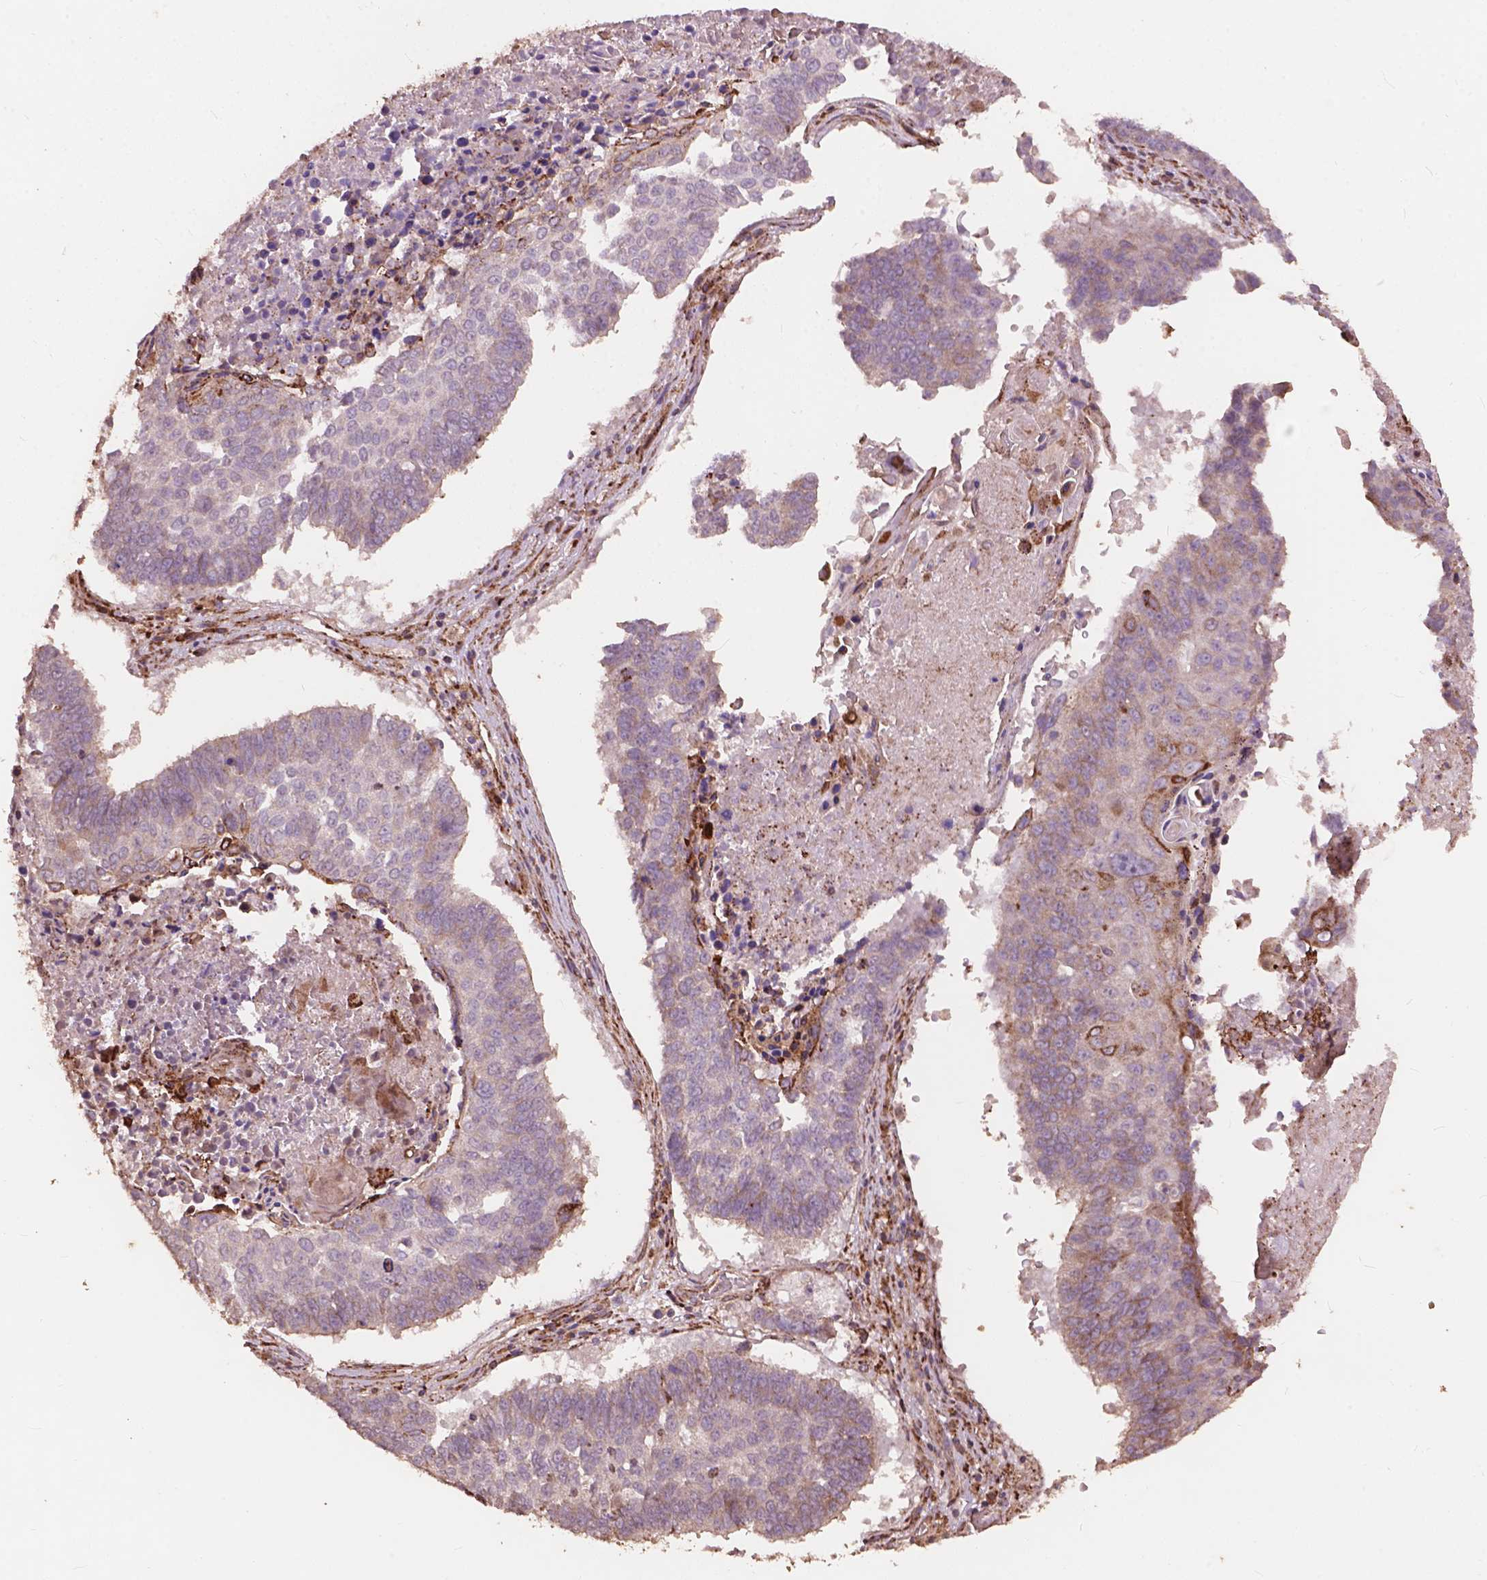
{"staining": {"intensity": "negative", "quantity": "none", "location": "none"}, "tissue": "lung cancer", "cell_type": "Tumor cells", "image_type": "cancer", "snomed": [{"axis": "morphology", "description": "Squamous cell carcinoma, NOS"}, {"axis": "topography", "description": "Lung"}], "caption": "This is an immunohistochemistry photomicrograph of human lung cancer. There is no positivity in tumor cells.", "gene": "FNIP1", "patient": {"sex": "male", "age": 73}}